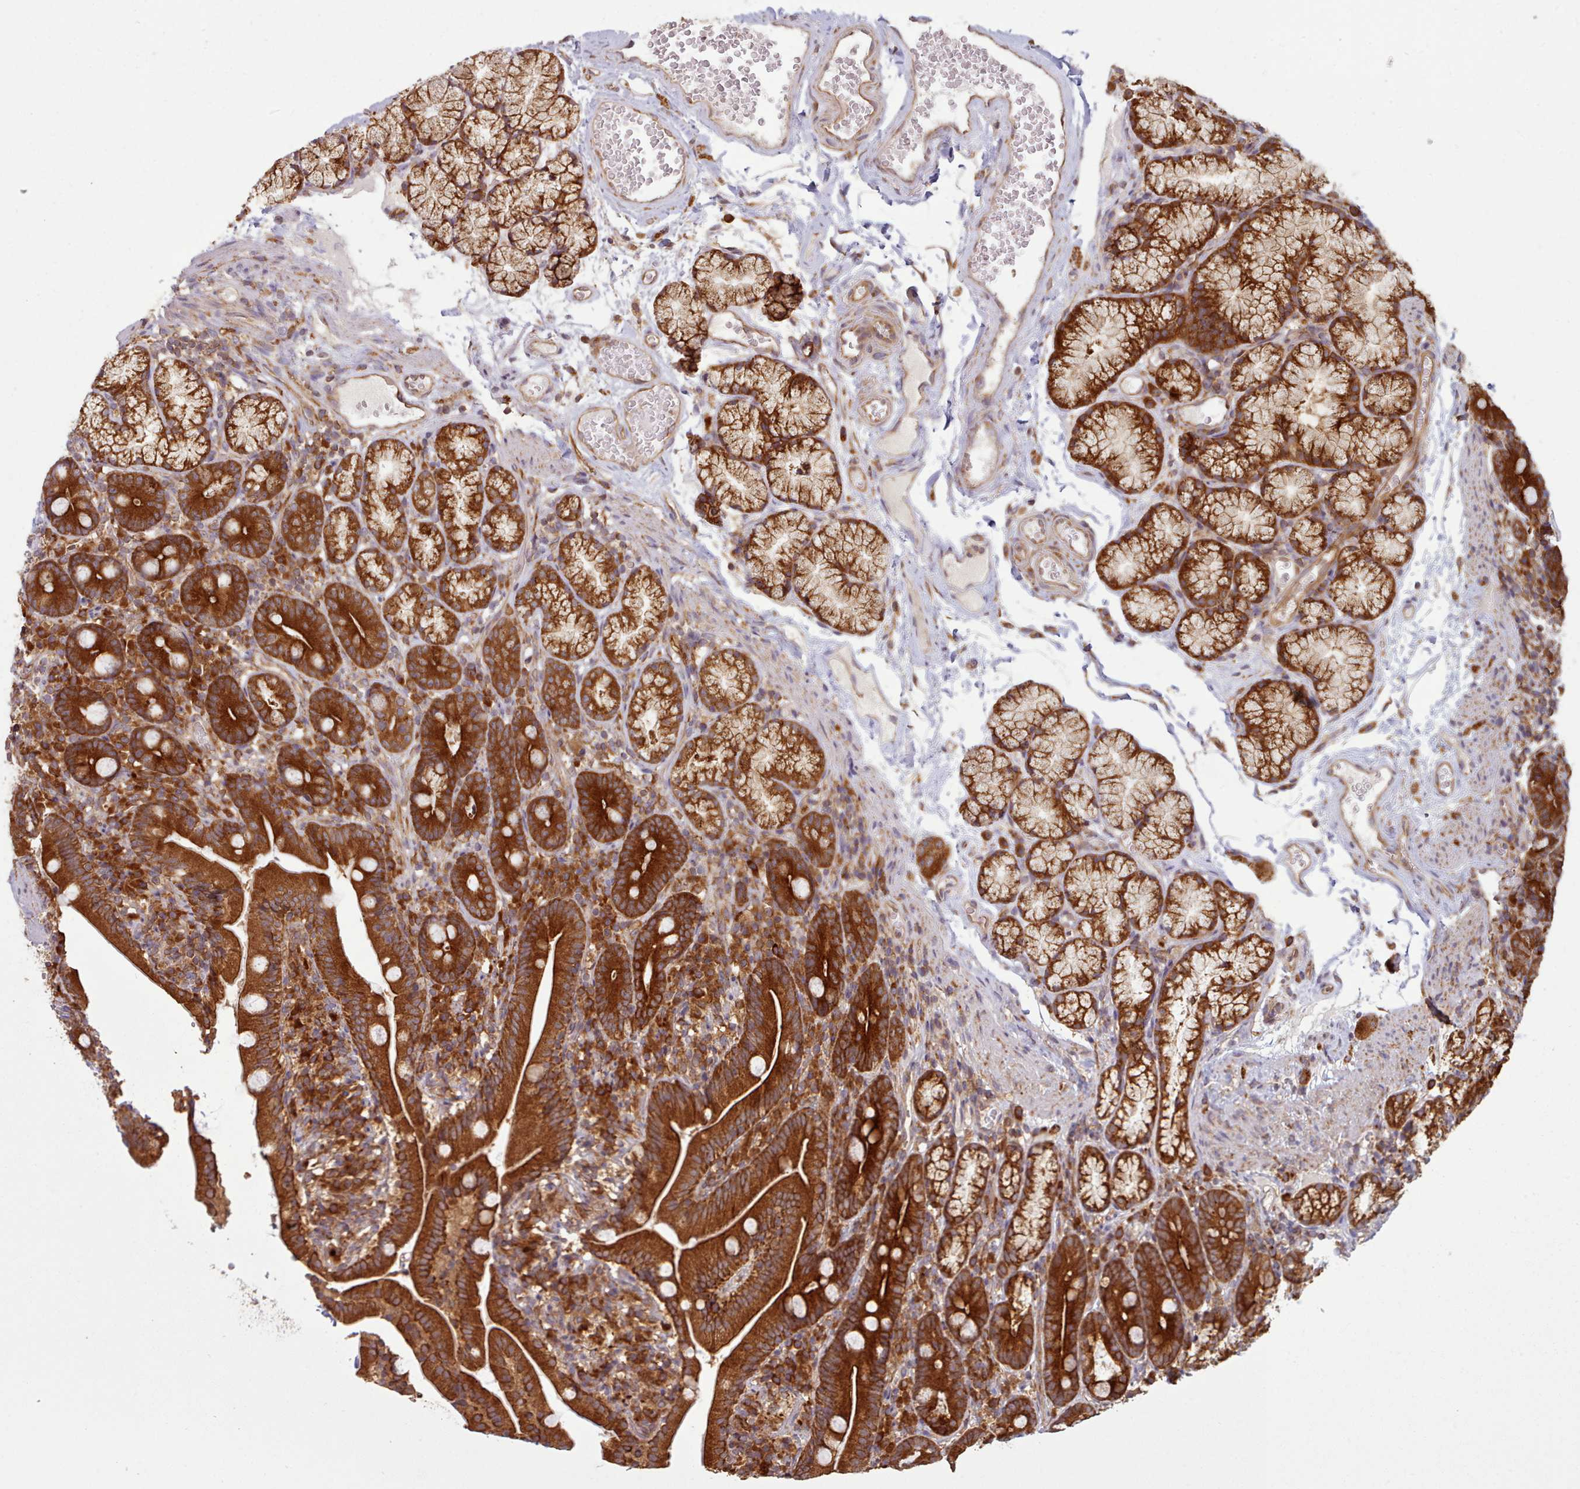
{"staining": {"intensity": "strong", "quantity": ">75%", "location": "cytoplasmic/membranous"}, "tissue": "duodenum", "cell_type": "Glandular cells", "image_type": "normal", "snomed": [{"axis": "morphology", "description": "Normal tissue, NOS"}, {"axis": "topography", "description": "Duodenum"}], "caption": "The photomicrograph displays immunohistochemical staining of normal duodenum. There is strong cytoplasmic/membranous expression is appreciated in about >75% of glandular cells. The protein of interest is stained brown, and the nuclei are stained in blue (DAB IHC with brightfield microscopy, high magnification).", "gene": "CRYBG1", "patient": {"sex": "female", "age": 67}}